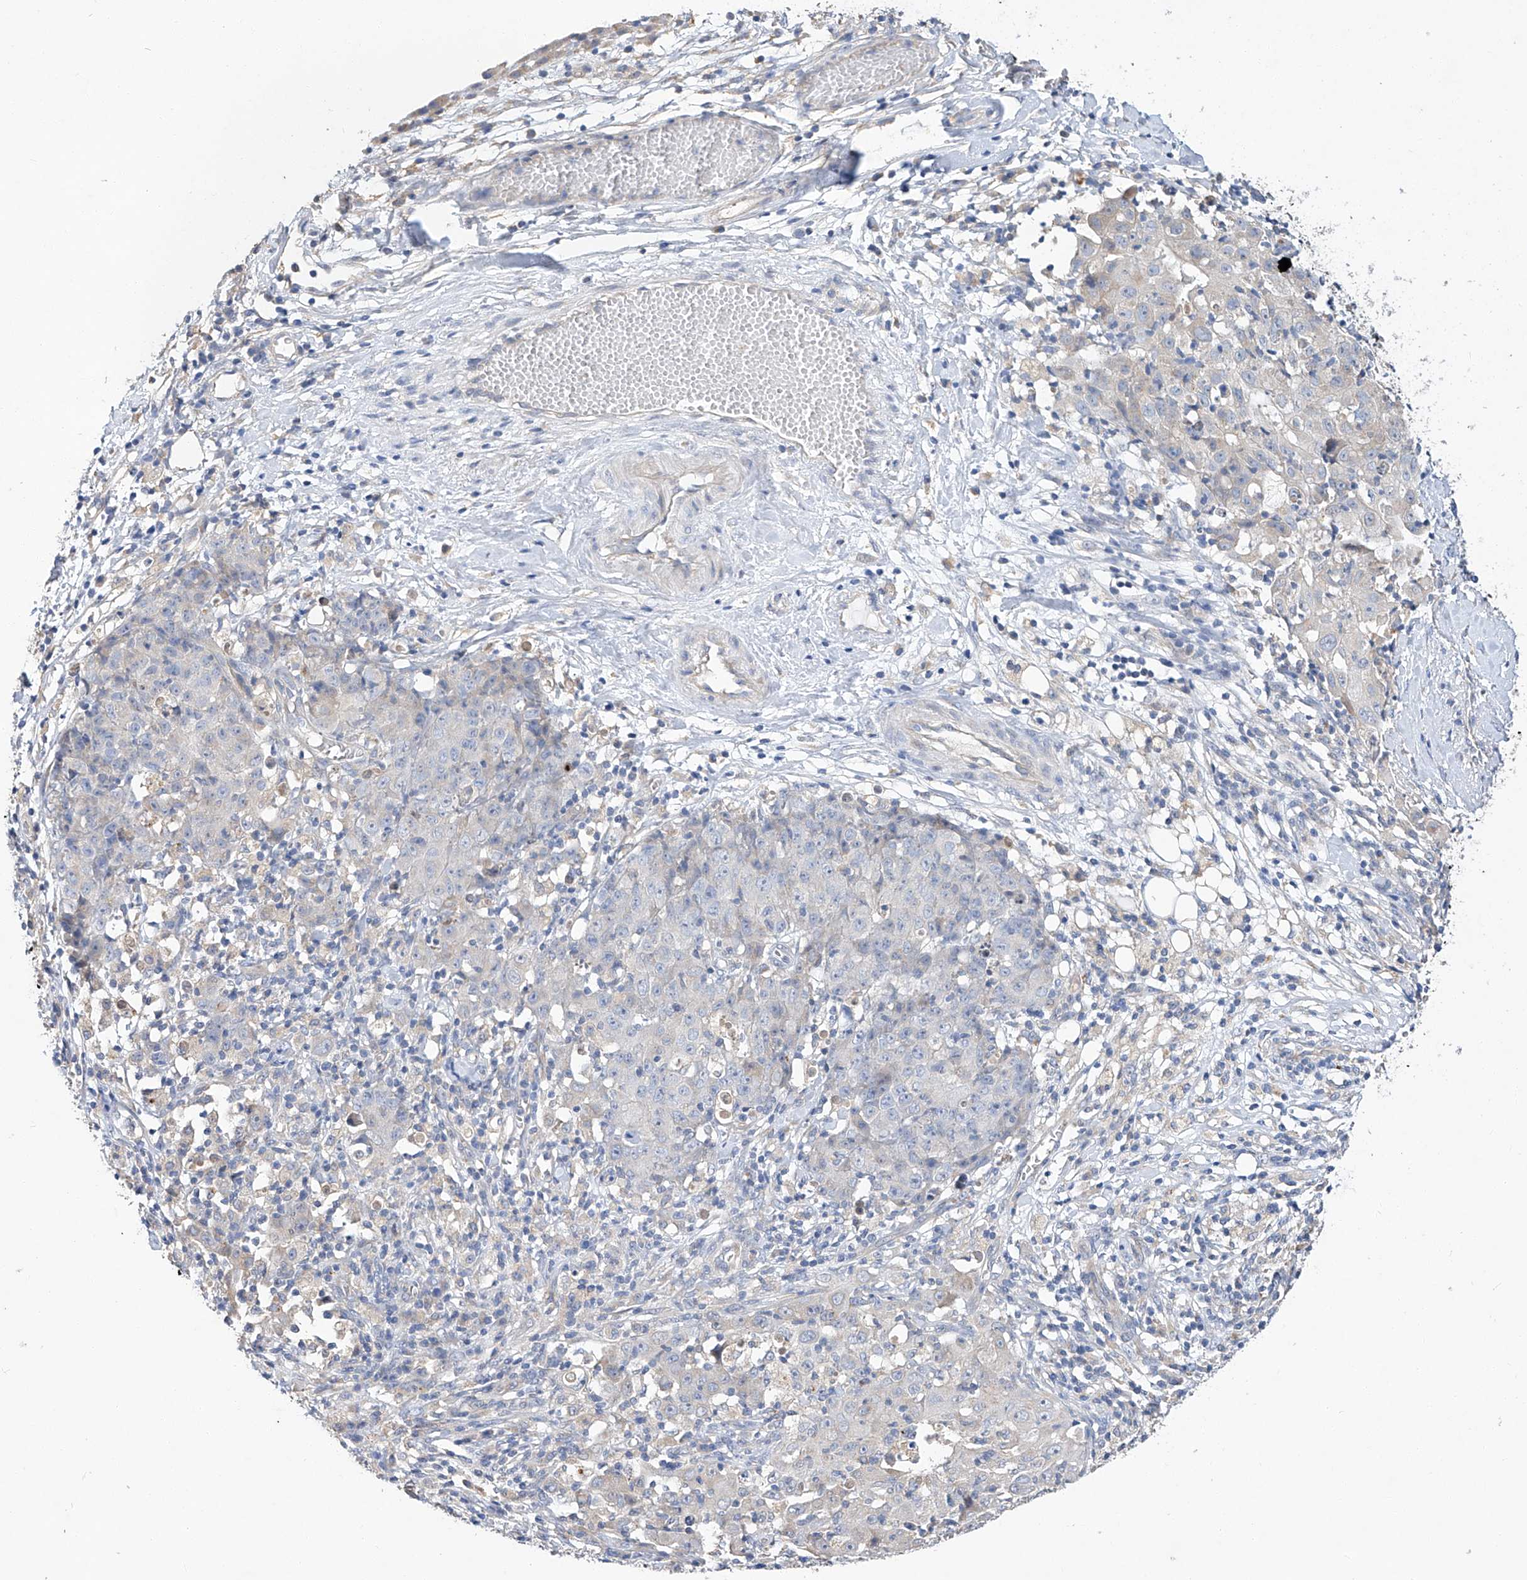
{"staining": {"intensity": "negative", "quantity": "none", "location": "none"}, "tissue": "ovarian cancer", "cell_type": "Tumor cells", "image_type": "cancer", "snomed": [{"axis": "morphology", "description": "Carcinoma, endometroid"}, {"axis": "topography", "description": "Ovary"}], "caption": "DAB immunohistochemical staining of ovarian cancer (endometroid carcinoma) displays no significant staining in tumor cells.", "gene": "AMD1", "patient": {"sex": "female", "age": 42}}